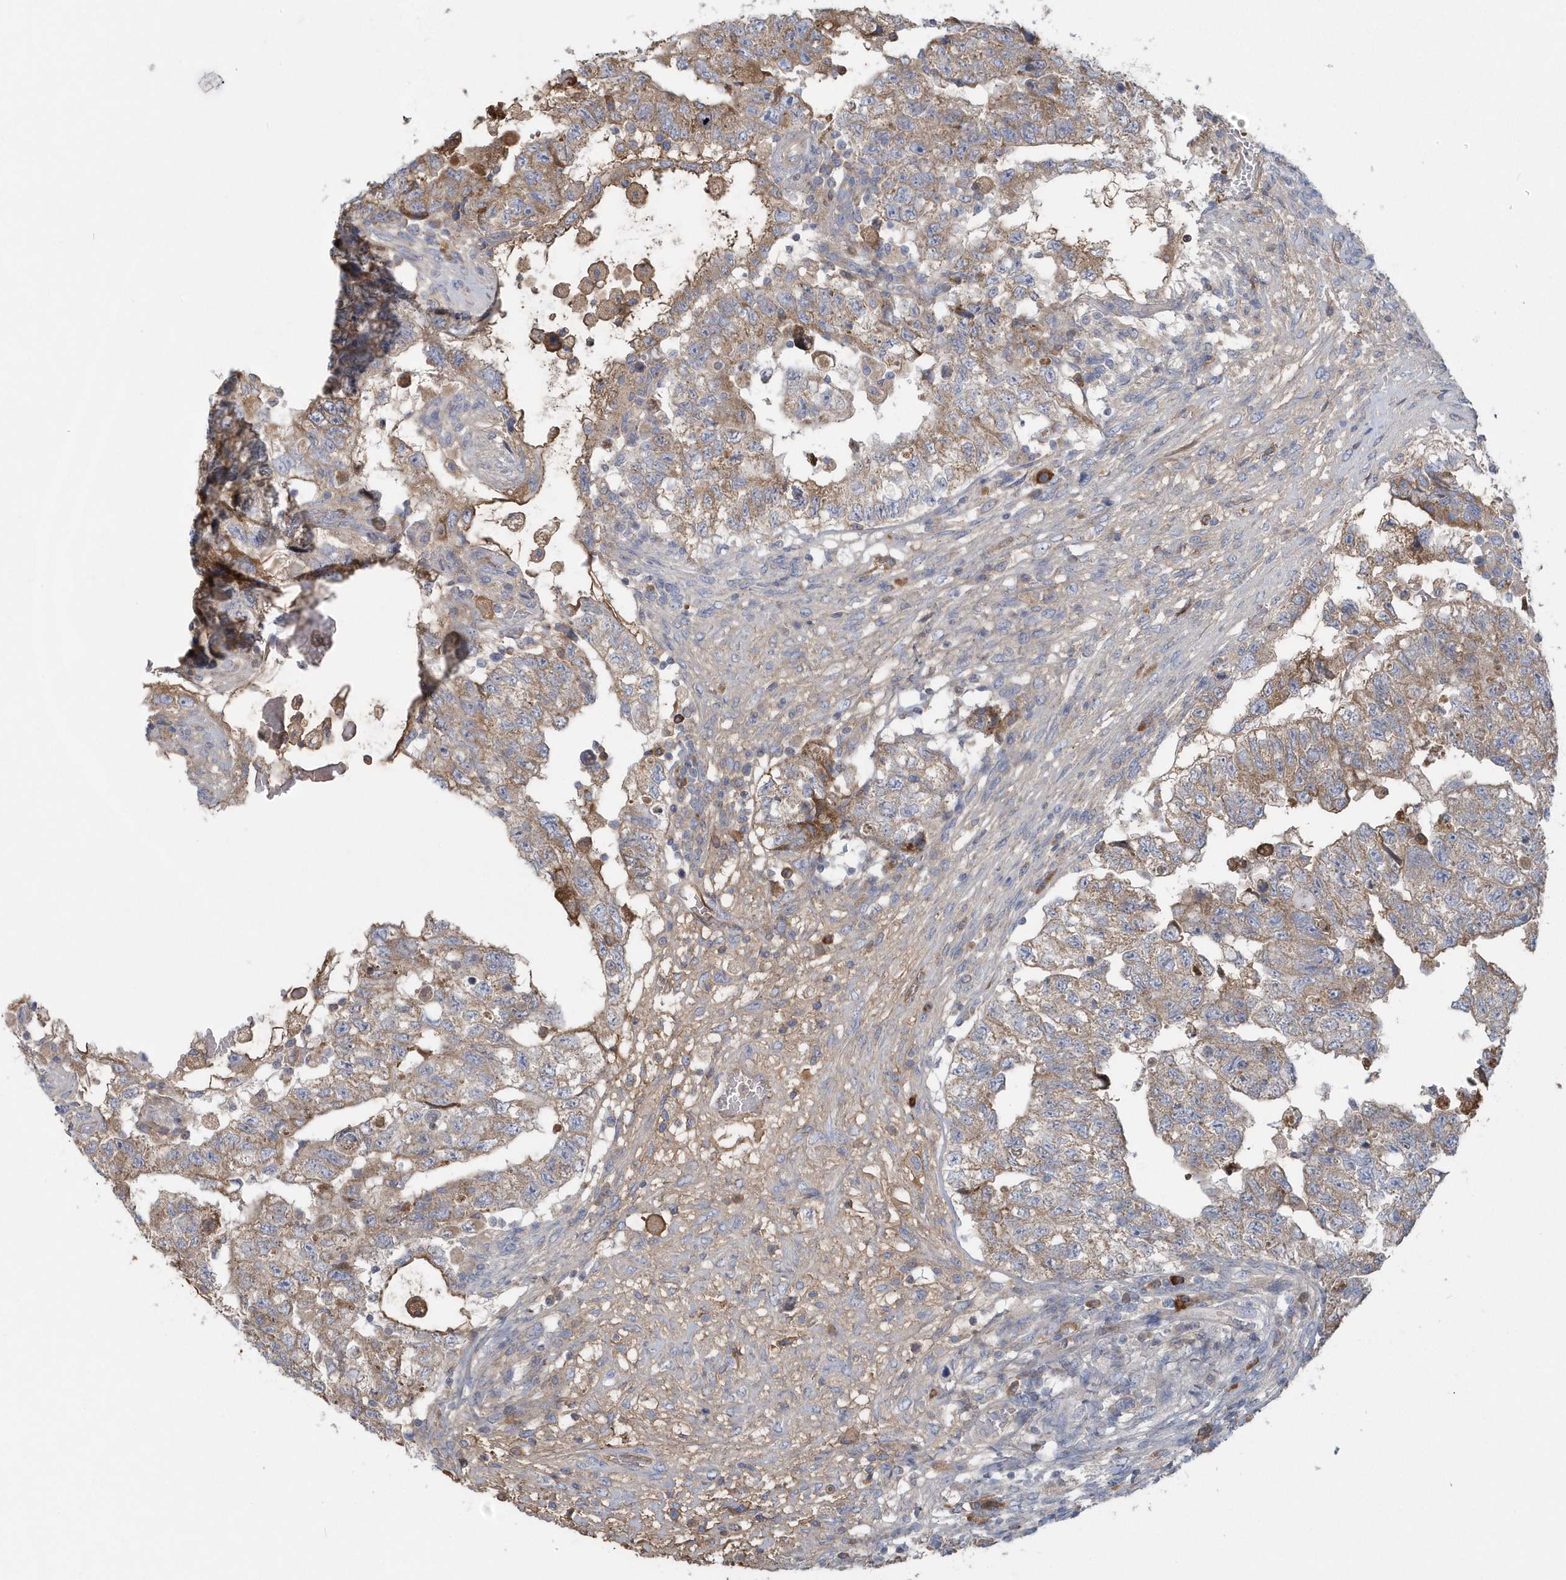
{"staining": {"intensity": "weak", "quantity": ">75%", "location": "cytoplasmic/membranous"}, "tissue": "testis cancer", "cell_type": "Tumor cells", "image_type": "cancer", "snomed": [{"axis": "morphology", "description": "Carcinoma, Embryonal, NOS"}, {"axis": "topography", "description": "Testis"}], "caption": "Protein analysis of testis cancer tissue reveals weak cytoplasmic/membranous staining in about >75% of tumor cells. Using DAB (brown) and hematoxylin (blue) stains, captured at high magnification using brightfield microscopy.", "gene": "SPATA18", "patient": {"sex": "male", "age": 36}}